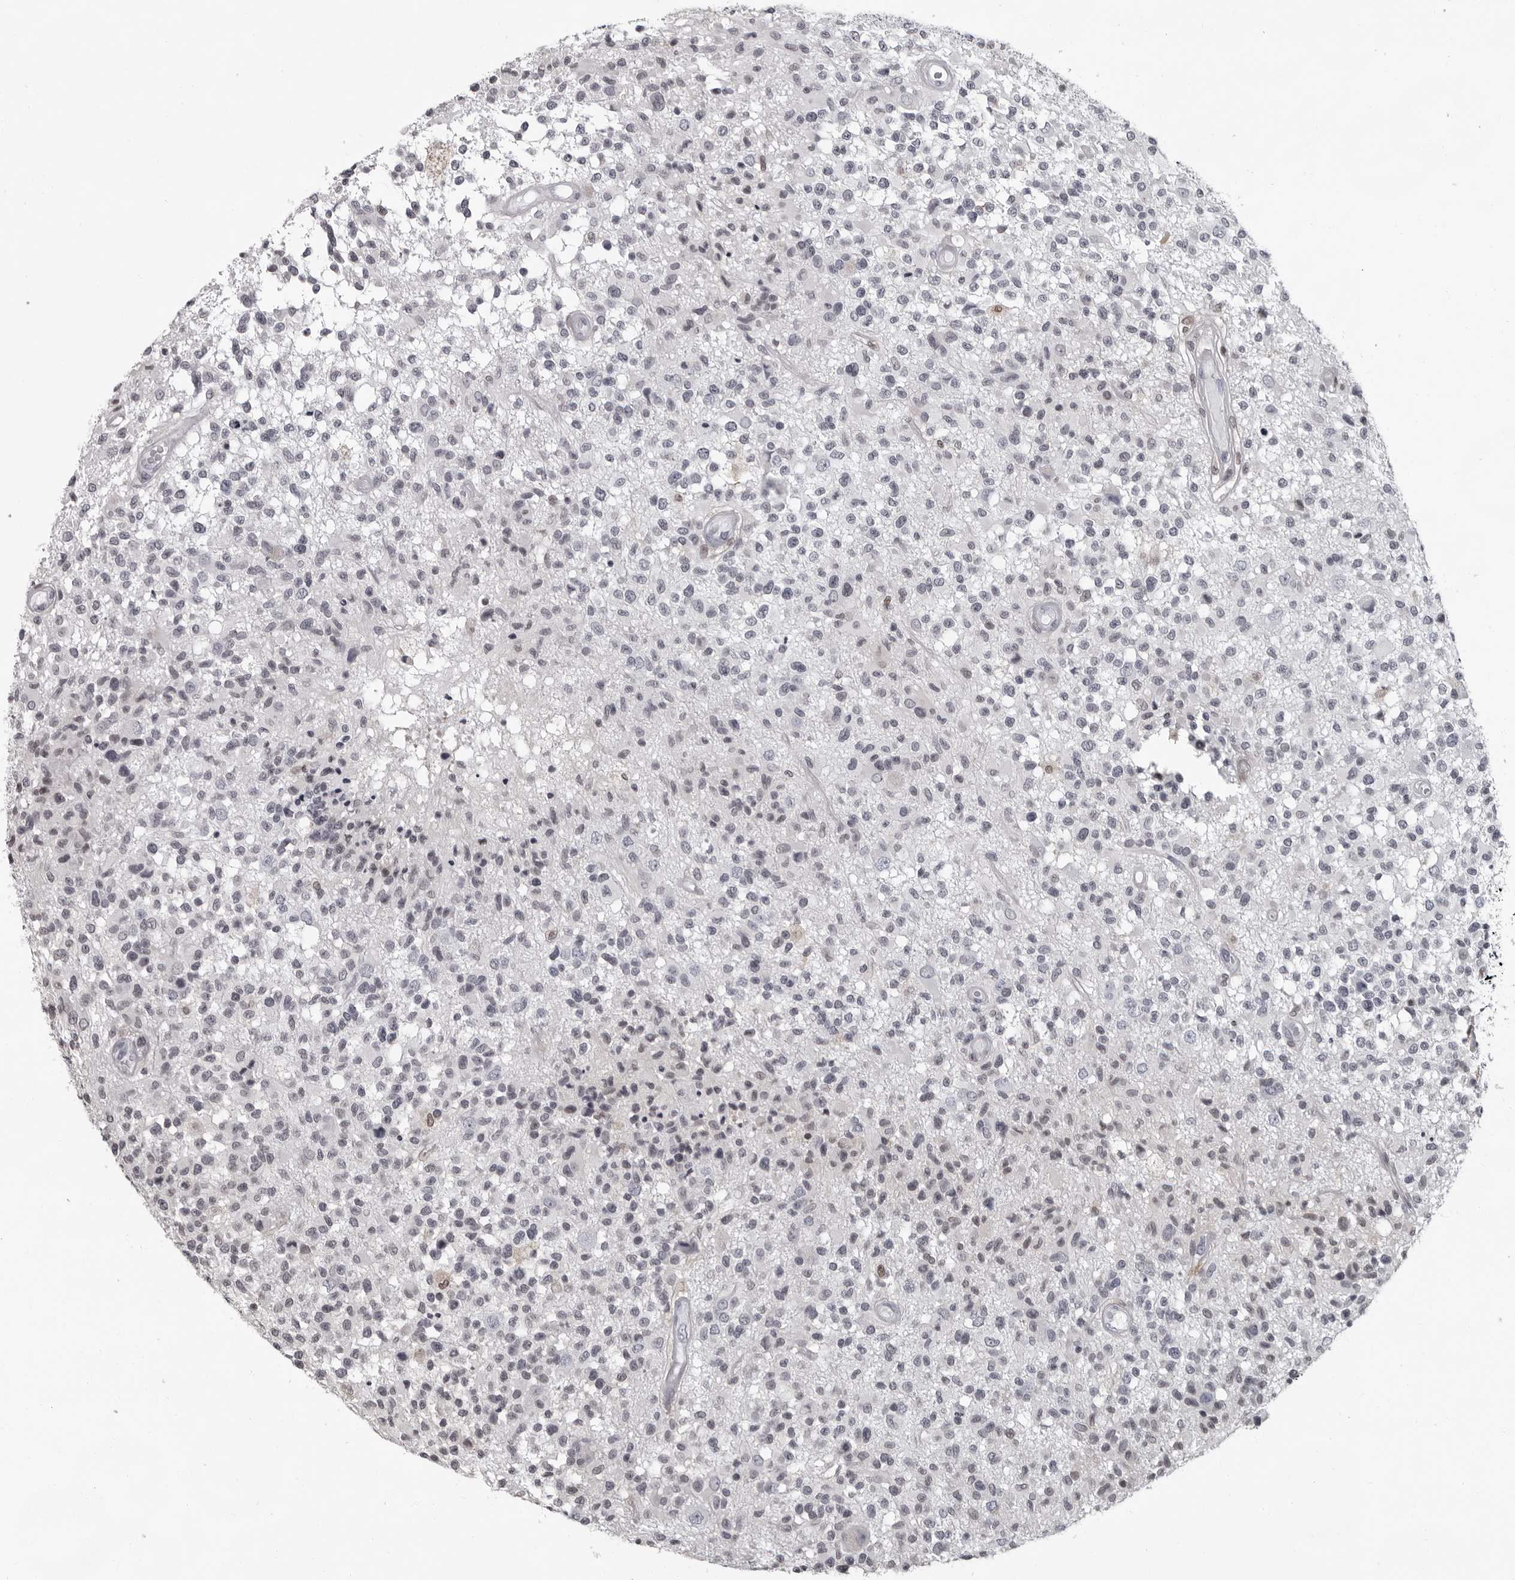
{"staining": {"intensity": "negative", "quantity": "none", "location": "none"}, "tissue": "glioma", "cell_type": "Tumor cells", "image_type": "cancer", "snomed": [{"axis": "morphology", "description": "Glioma, malignant, High grade"}, {"axis": "morphology", "description": "Glioblastoma, NOS"}, {"axis": "topography", "description": "Brain"}], "caption": "Immunohistochemistry (IHC) micrograph of human glioma stained for a protein (brown), which exhibits no positivity in tumor cells. (Stains: DAB IHC with hematoxylin counter stain, Microscopy: brightfield microscopy at high magnification).", "gene": "LZIC", "patient": {"sex": "male", "age": 60}}